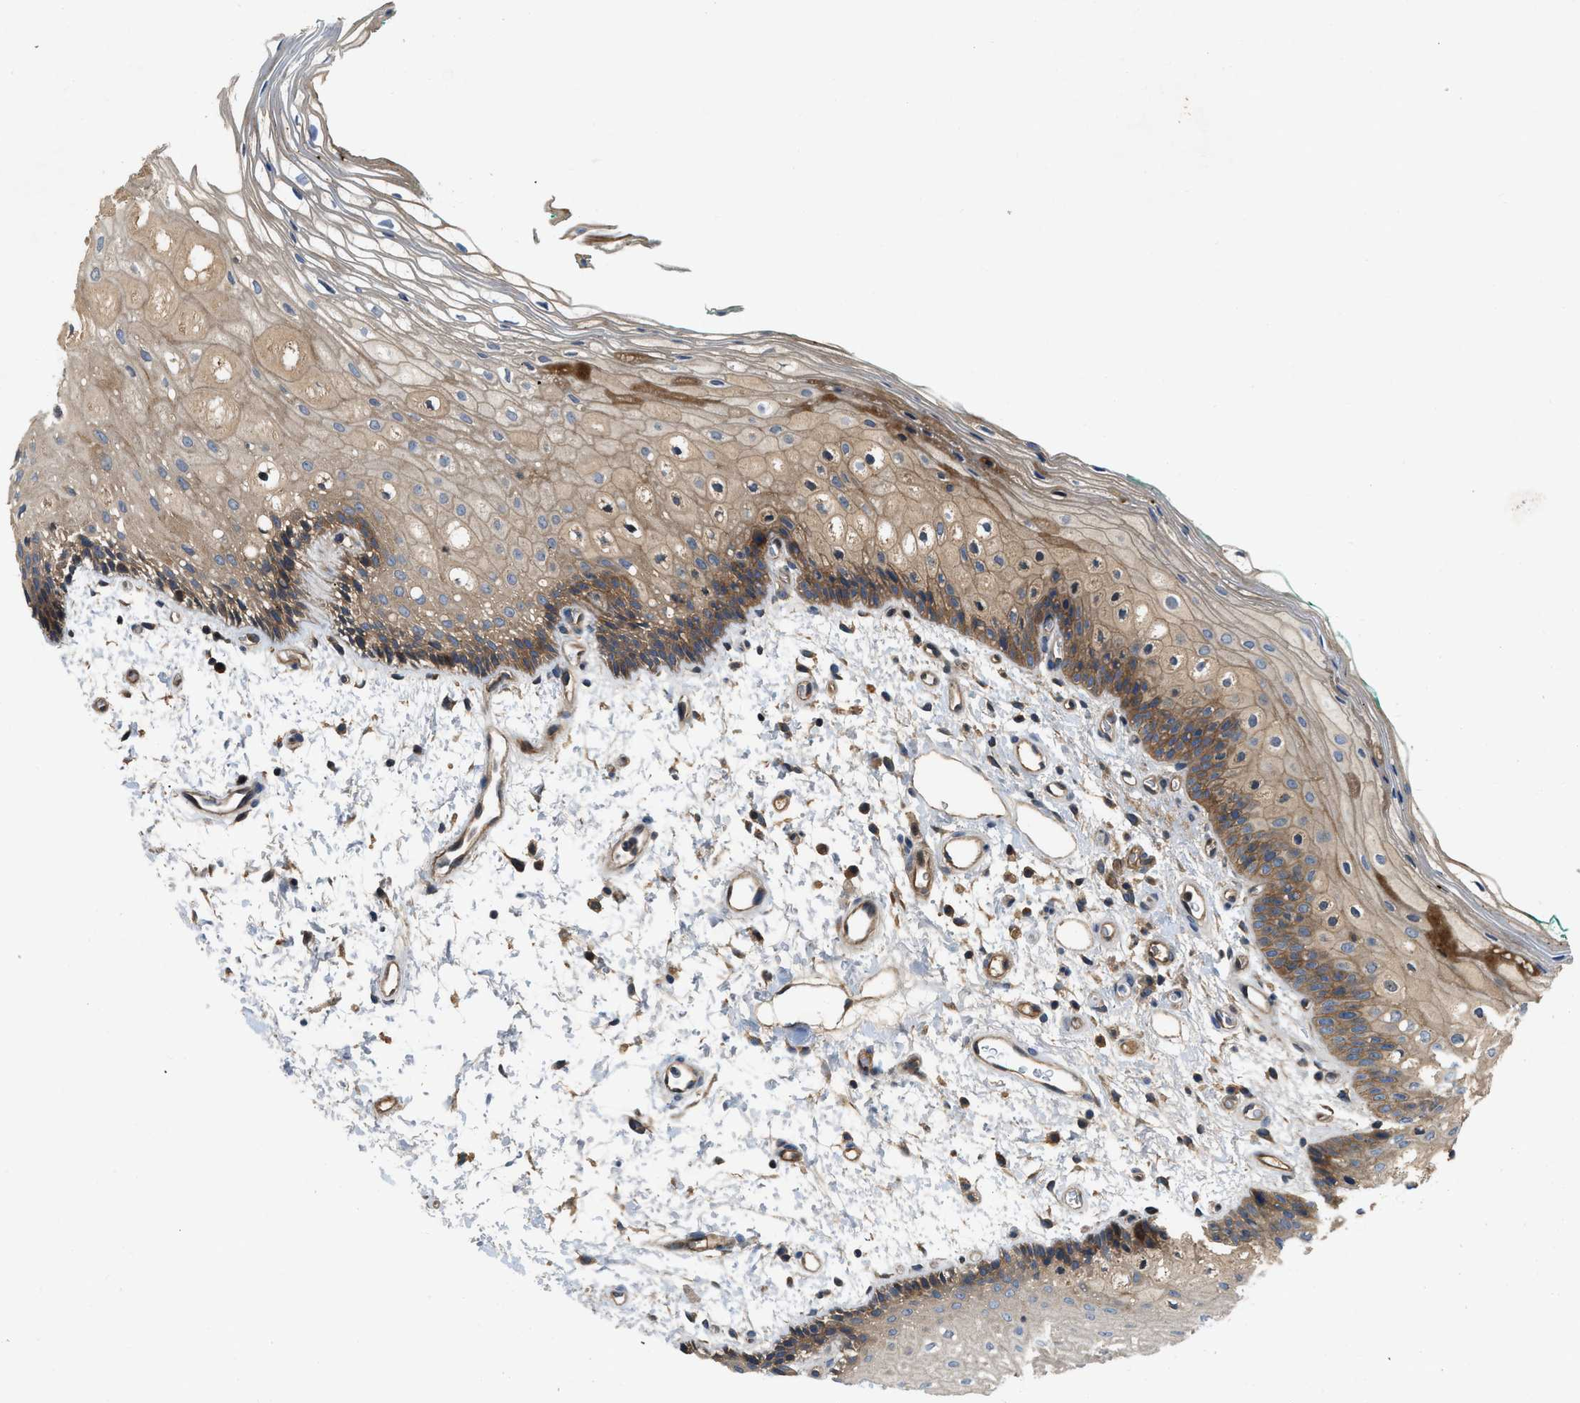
{"staining": {"intensity": "moderate", "quantity": "25%-75%", "location": "cytoplasmic/membranous"}, "tissue": "oral mucosa", "cell_type": "Squamous epithelial cells", "image_type": "normal", "snomed": [{"axis": "morphology", "description": "Normal tissue, NOS"}, {"axis": "topography", "description": "Skeletal muscle"}, {"axis": "topography", "description": "Oral tissue"}, {"axis": "topography", "description": "Peripheral nerve tissue"}], "caption": "Protein staining displays moderate cytoplasmic/membranous positivity in about 25%-75% of squamous epithelial cells in benign oral mucosa. (brown staining indicates protein expression, while blue staining denotes nuclei).", "gene": "CNNM3", "patient": {"sex": "female", "age": 84}}